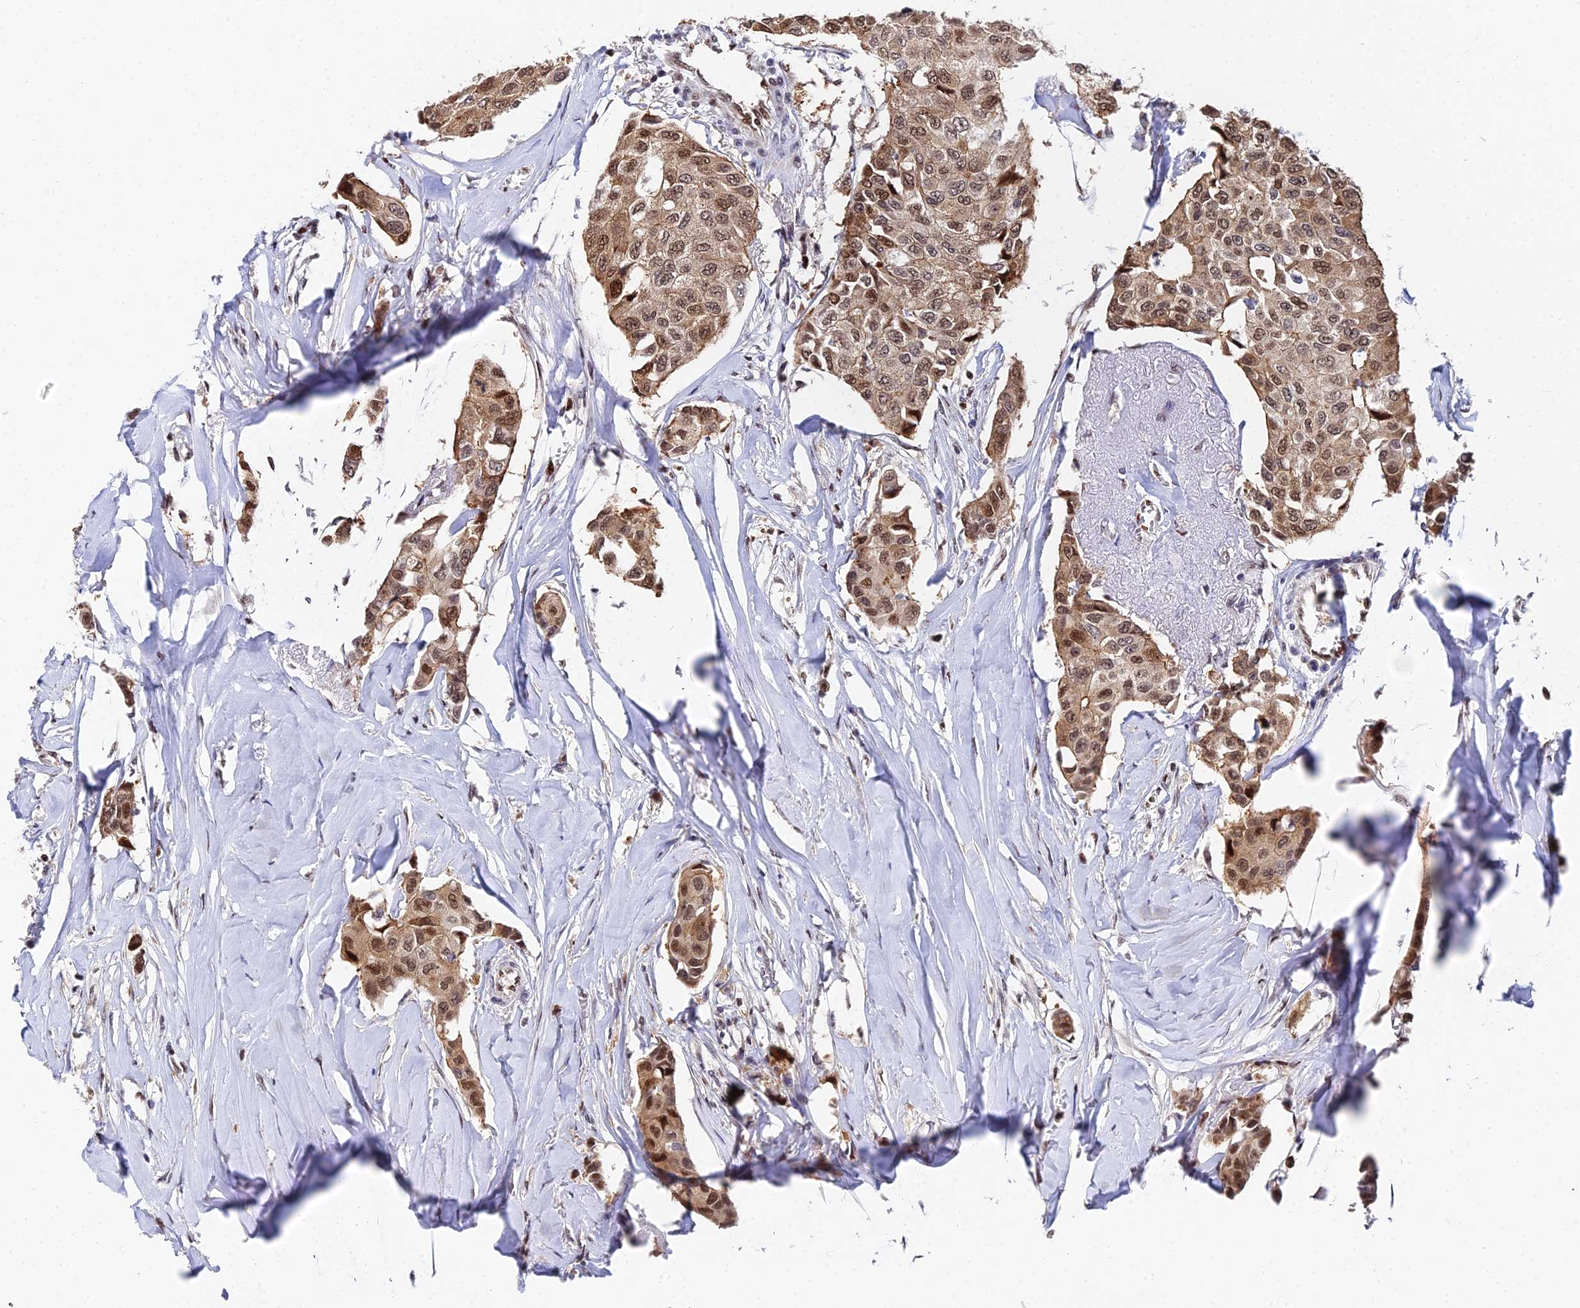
{"staining": {"intensity": "moderate", "quantity": ">75%", "location": "cytoplasmic/membranous,nuclear"}, "tissue": "breast cancer", "cell_type": "Tumor cells", "image_type": "cancer", "snomed": [{"axis": "morphology", "description": "Duct carcinoma"}, {"axis": "topography", "description": "Breast"}], "caption": "Protein analysis of breast invasive ductal carcinoma tissue shows moderate cytoplasmic/membranous and nuclear staining in approximately >75% of tumor cells.", "gene": "TIFA", "patient": {"sex": "female", "age": 80}}